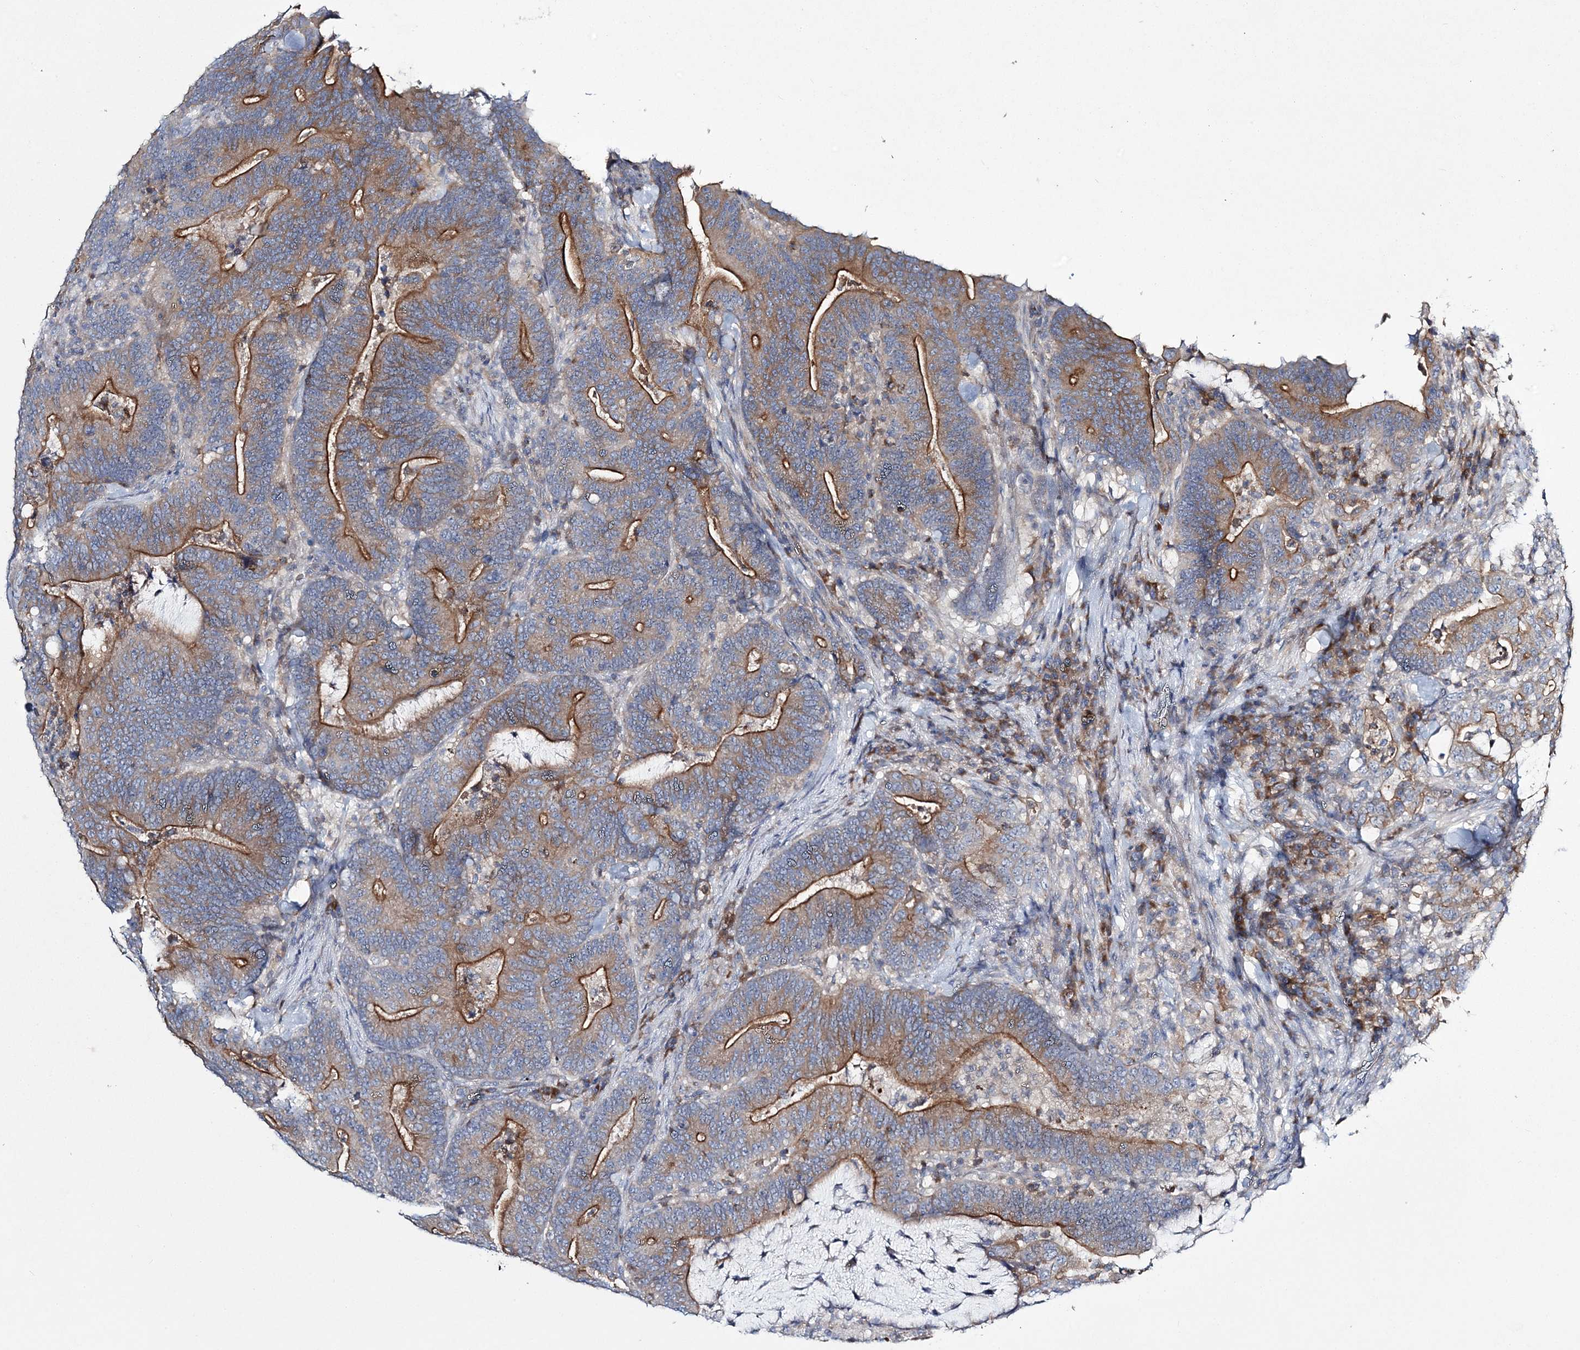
{"staining": {"intensity": "moderate", "quantity": "25%-75%", "location": "cytoplasmic/membranous"}, "tissue": "colorectal cancer", "cell_type": "Tumor cells", "image_type": "cancer", "snomed": [{"axis": "morphology", "description": "Adenocarcinoma, NOS"}, {"axis": "topography", "description": "Colon"}], "caption": "Tumor cells display medium levels of moderate cytoplasmic/membranous expression in about 25%-75% of cells in colorectal cancer (adenocarcinoma).", "gene": "ATP11B", "patient": {"sex": "female", "age": 66}}